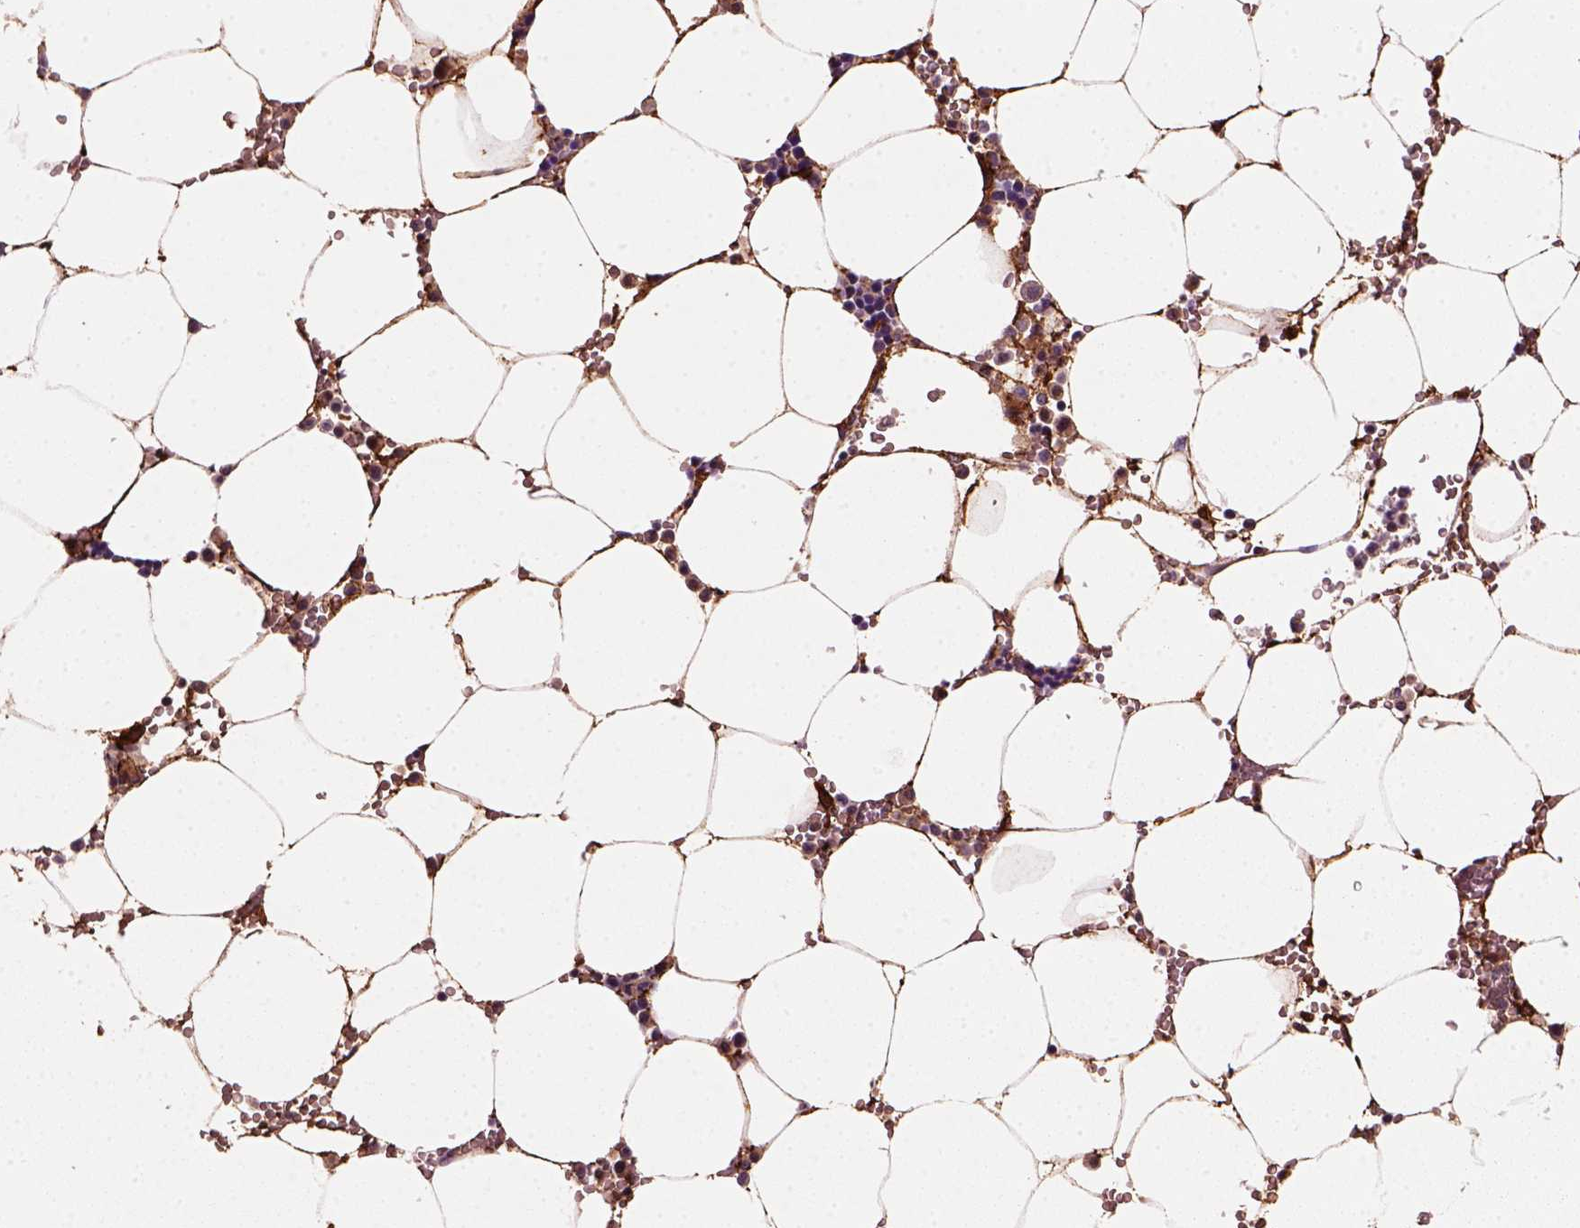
{"staining": {"intensity": "strong", "quantity": "<25%", "location": "cytoplasmic/membranous"}, "tissue": "bone marrow", "cell_type": "Hematopoietic cells", "image_type": "normal", "snomed": [{"axis": "morphology", "description": "Normal tissue, NOS"}, {"axis": "topography", "description": "Bone marrow"}], "caption": "Immunohistochemical staining of benign bone marrow shows medium levels of strong cytoplasmic/membranous expression in about <25% of hematopoietic cells. Ihc stains the protein of interest in brown and the nuclei are stained blue.", "gene": "MARCKS", "patient": {"sex": "female", "age": 52}}